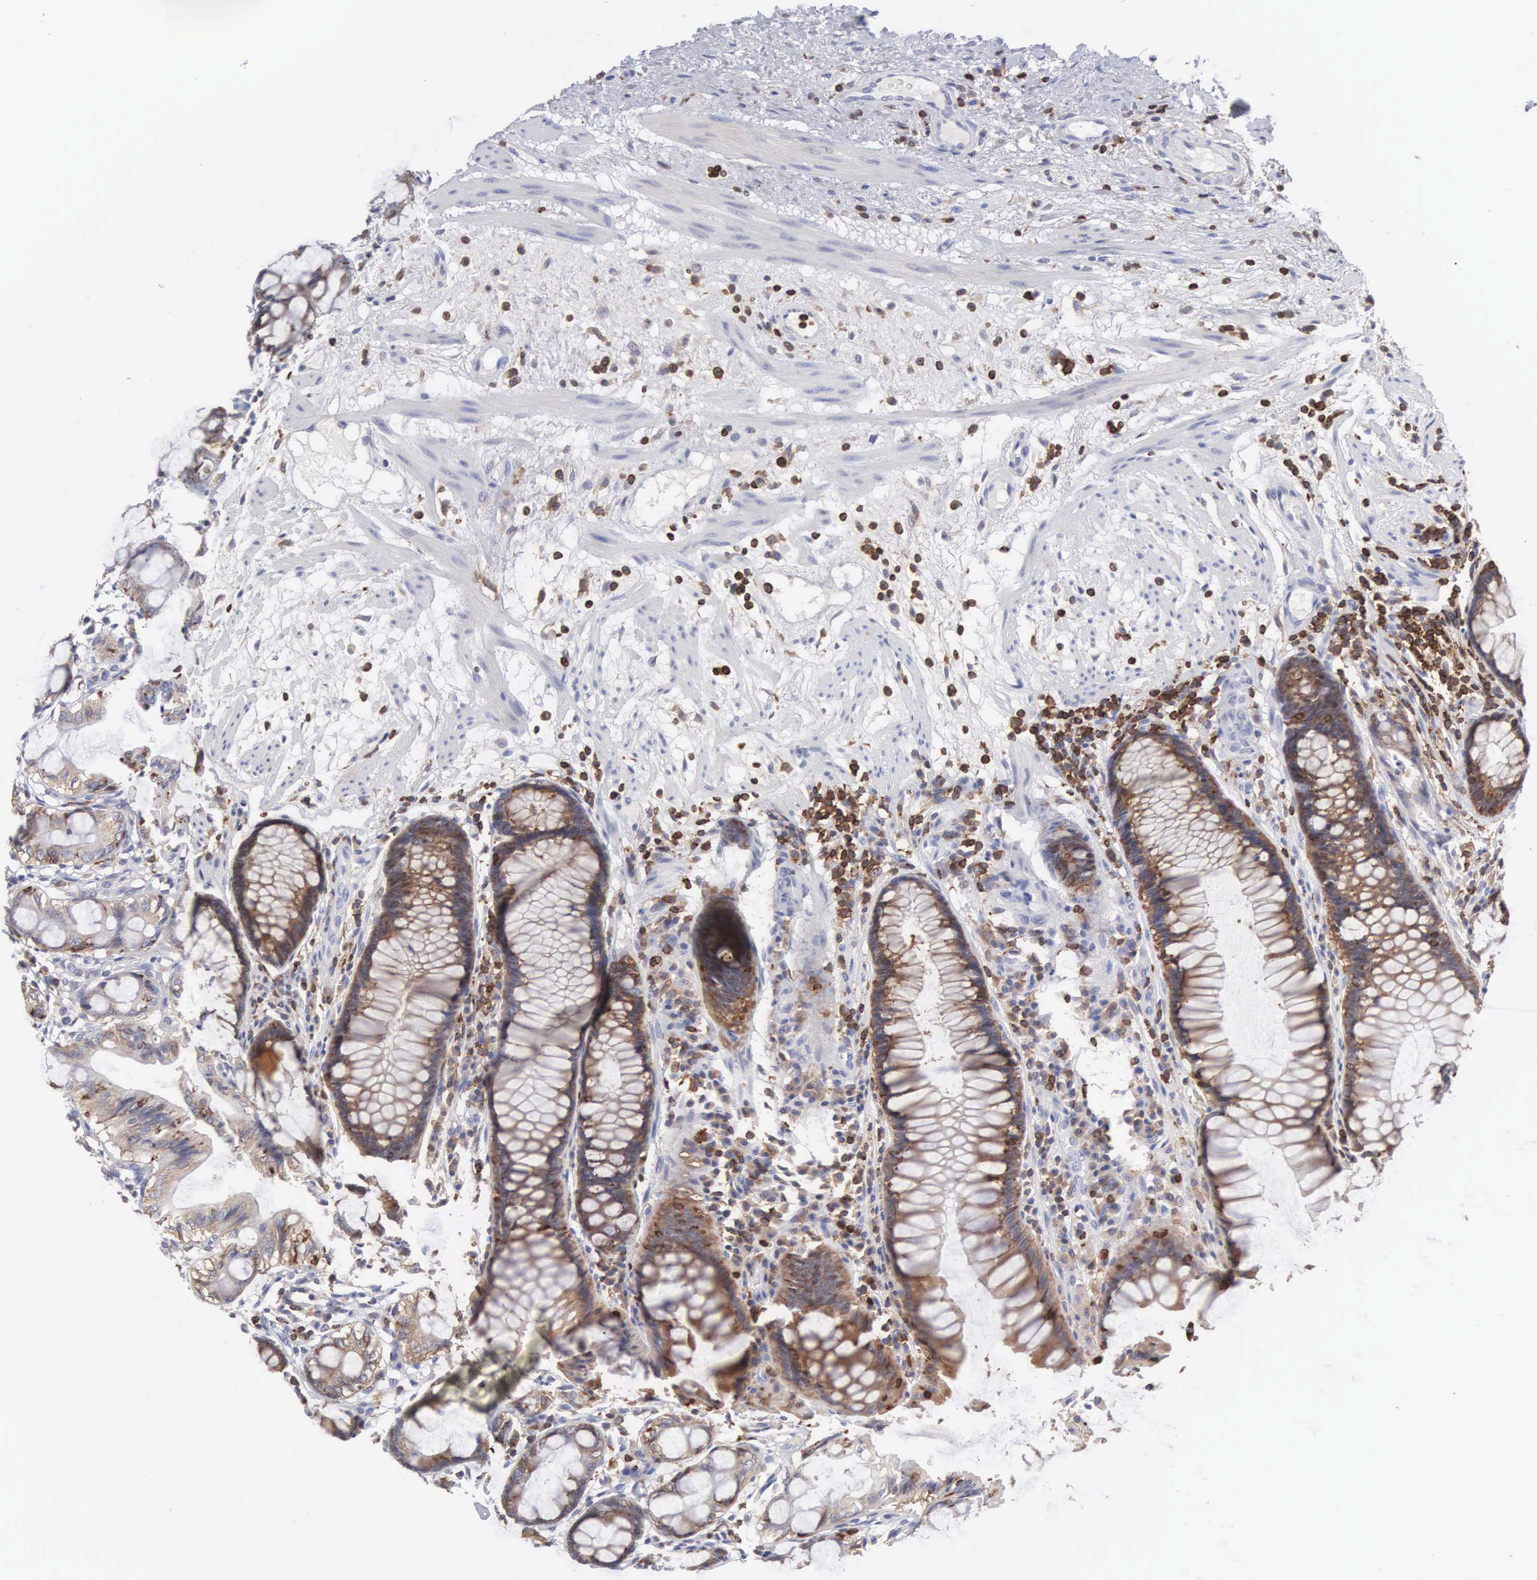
{"staining": {"intensity": "strong", "quantity": ">75%", "location": "cytoplasmic/membranous"}, "tissue": "rectum", "cell_type": "Glandular cells", "image_type": "normal", "snomed": [{"axis": "morphology", "description": "Normal tissue, NOS"}, {"axis": "topography", "description": "Rectum"}], "caption": "Immunohistochemistry of normal human rectum exhibits high levels of strong cytoplasmic/membranous expression in about >75% of glandular cells.", "gene": "ENSG00000285304", "patient": {"sex": "male", "age": 77}}